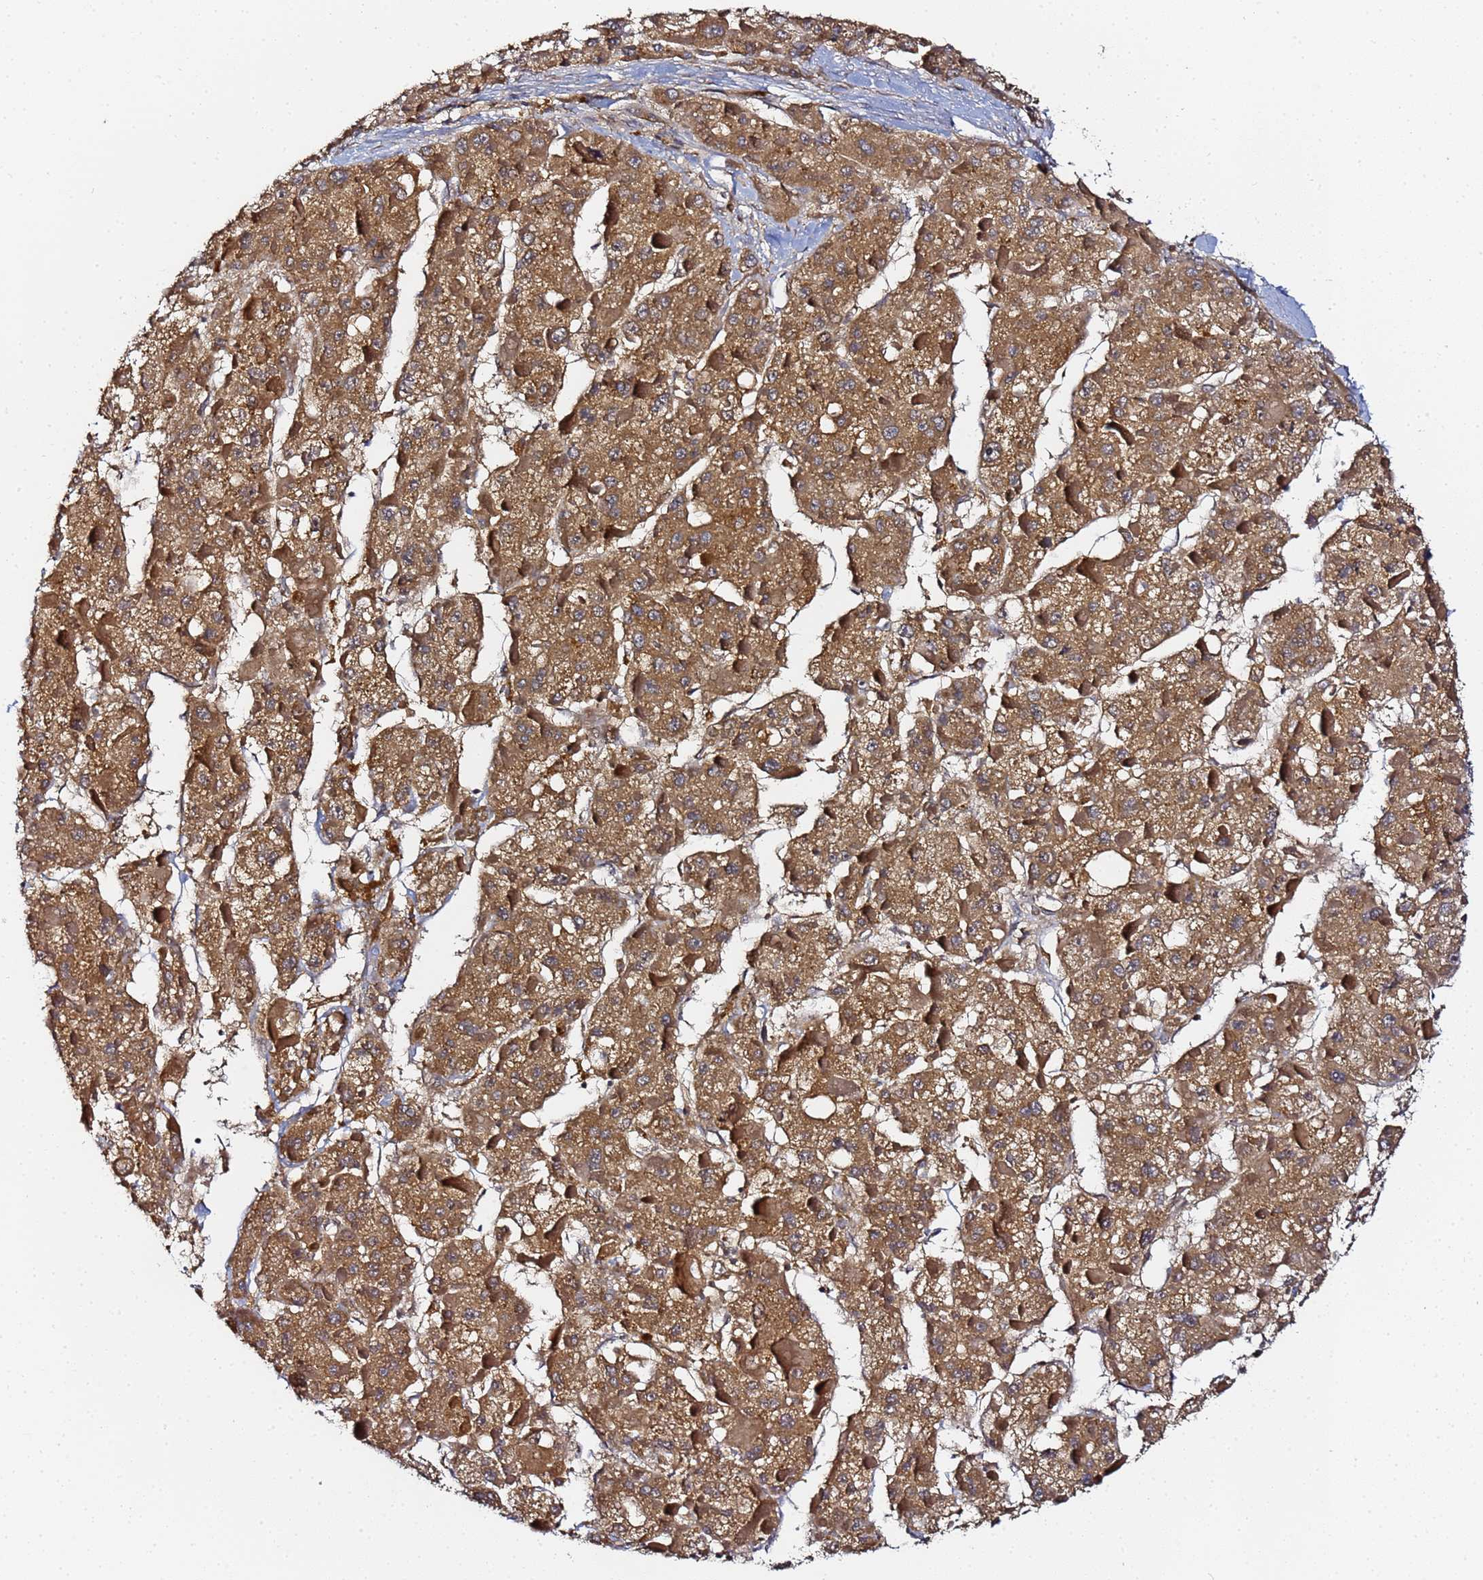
{"staining": {"intensity": "moderate", "quantity": ">75%", "location": "cytoplasmic/membranous"}, "tissue": "liver cancer", "cell_type": "Tumor cells", "image_type": "cancer", "snomed": [{"axis": "morphology", "description": "Carcinoma, Hepatocellular, NOS"}, {"axis": "topography", "description": "Liver"}], "caption": "IHC micrograph of hepatocellular carcinoma (liver) stained for a protein (brown), which demonstrates medium levels of moderate cytoplasmic/membranous expression in approximately >75% of tumor cells.", "gene": "LRRC69", "patient": {"sex": "female", "age": 73}}